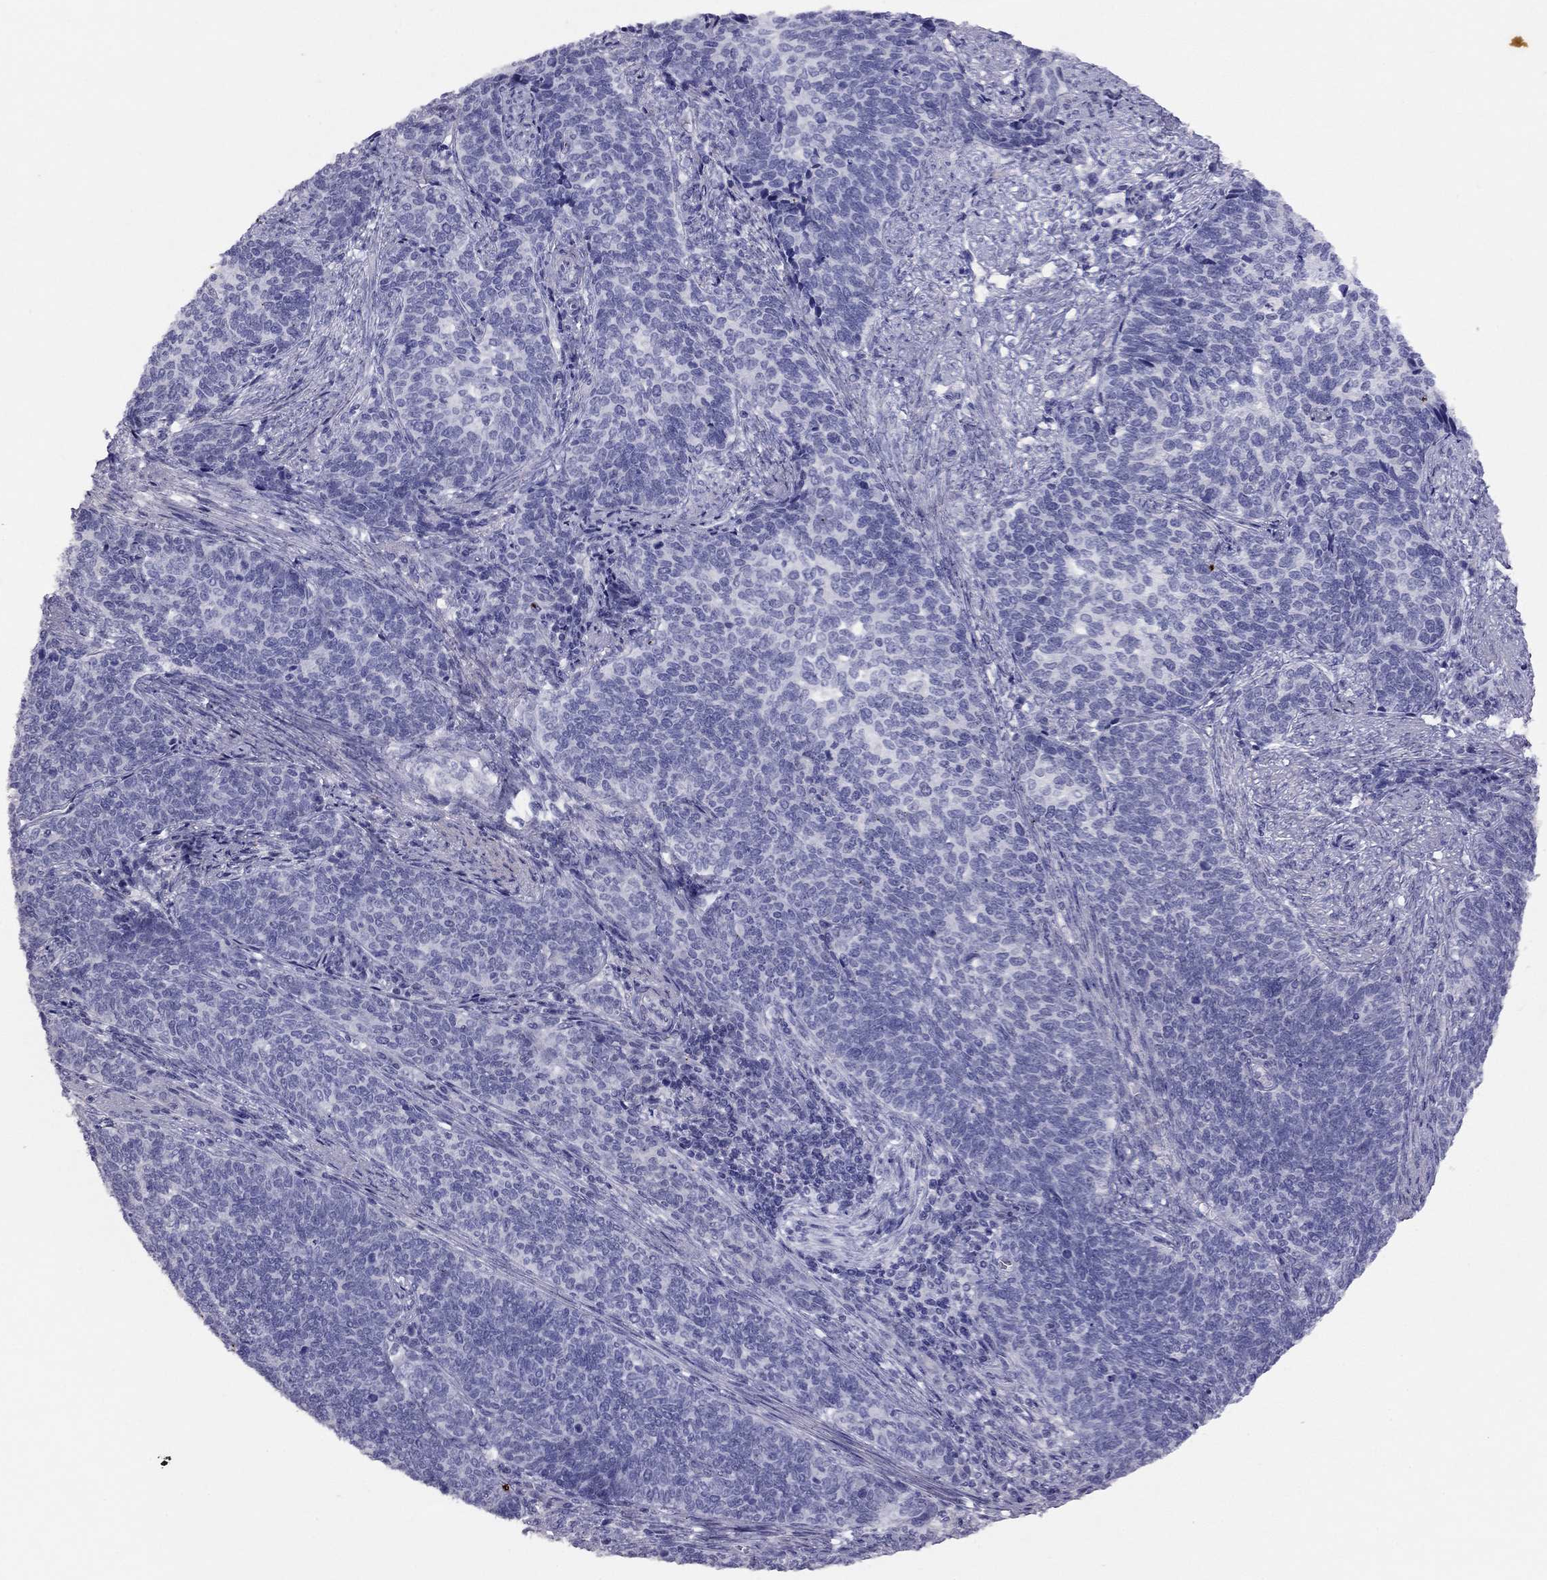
{"staining": {"intensity": "negative", "quantity": "none", "location": "none"}, "tissue": "cervical cancer", "cell_type": "Tumor cells", "image_type": "cancer", "snomed": [{"axis": "morphology", "description": "Squamous cell carcinoma, NOS"}, {"axis": "topography", "description": "Cervix"}], "caption": "There is no significant positivity in tumor cells of squamous cell carcinoma (cervical).", "gene": "LYAR", "patient": {"sex": "female", "age": 39}}